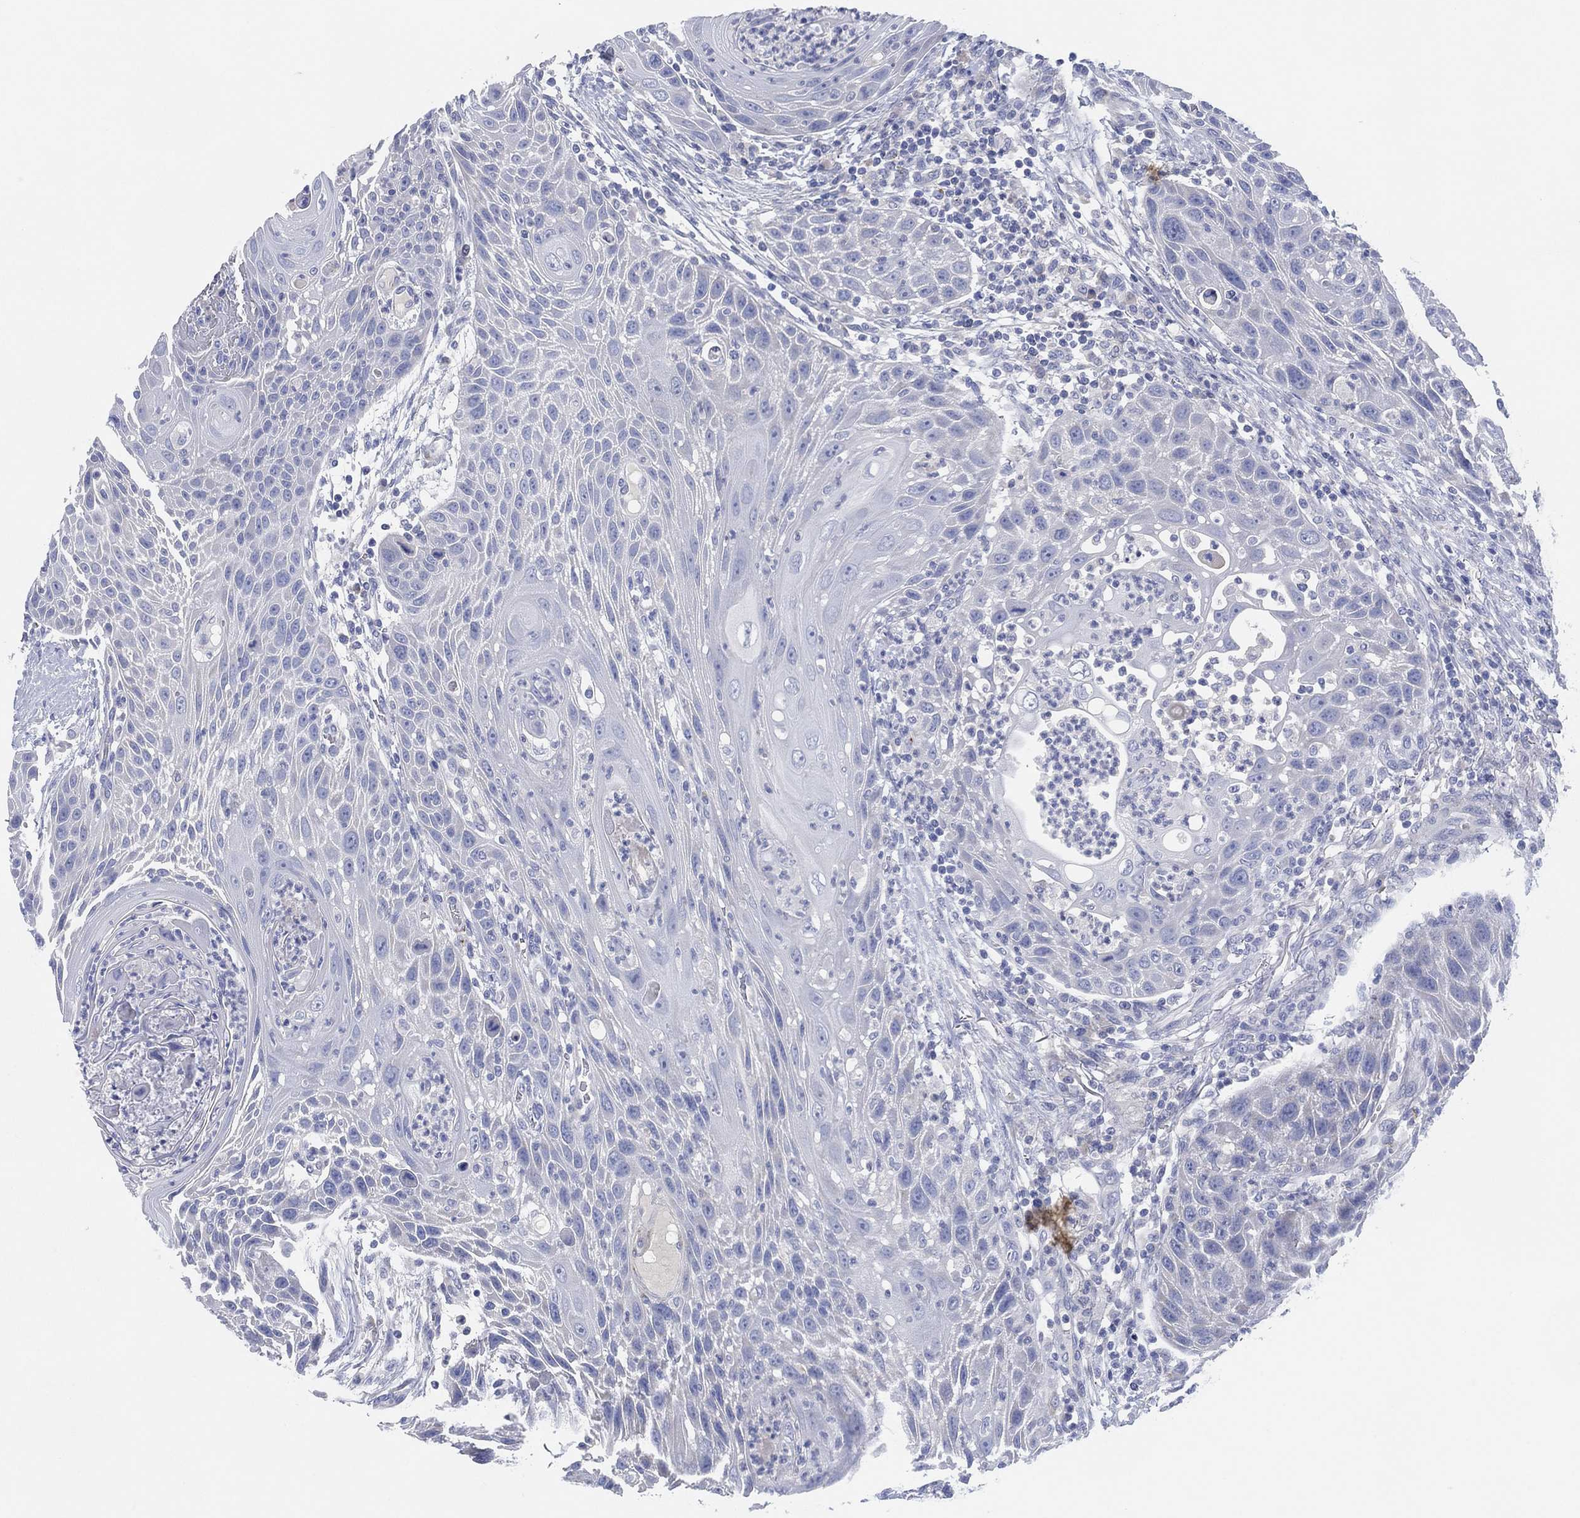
{"staining": {"intensity": "negative", "quantity": "none", "location": "none"}, "tissue": "head and neck cancer", "cell_type": "Tumor cells", "image_type": "cancer", "snomed": [{"axis": "morphology", "description": "Squamous cell carcinoma, NOS"}, {"axis": "topography", "description": "Head-Neck"}], "caption": "Immunohistochemistry of human head and neck squamous cell carcinoma demonstrates no positivity in tumor cells.", "gene": "ADAD2", "patient": {"sex": "male", "age": 69}}